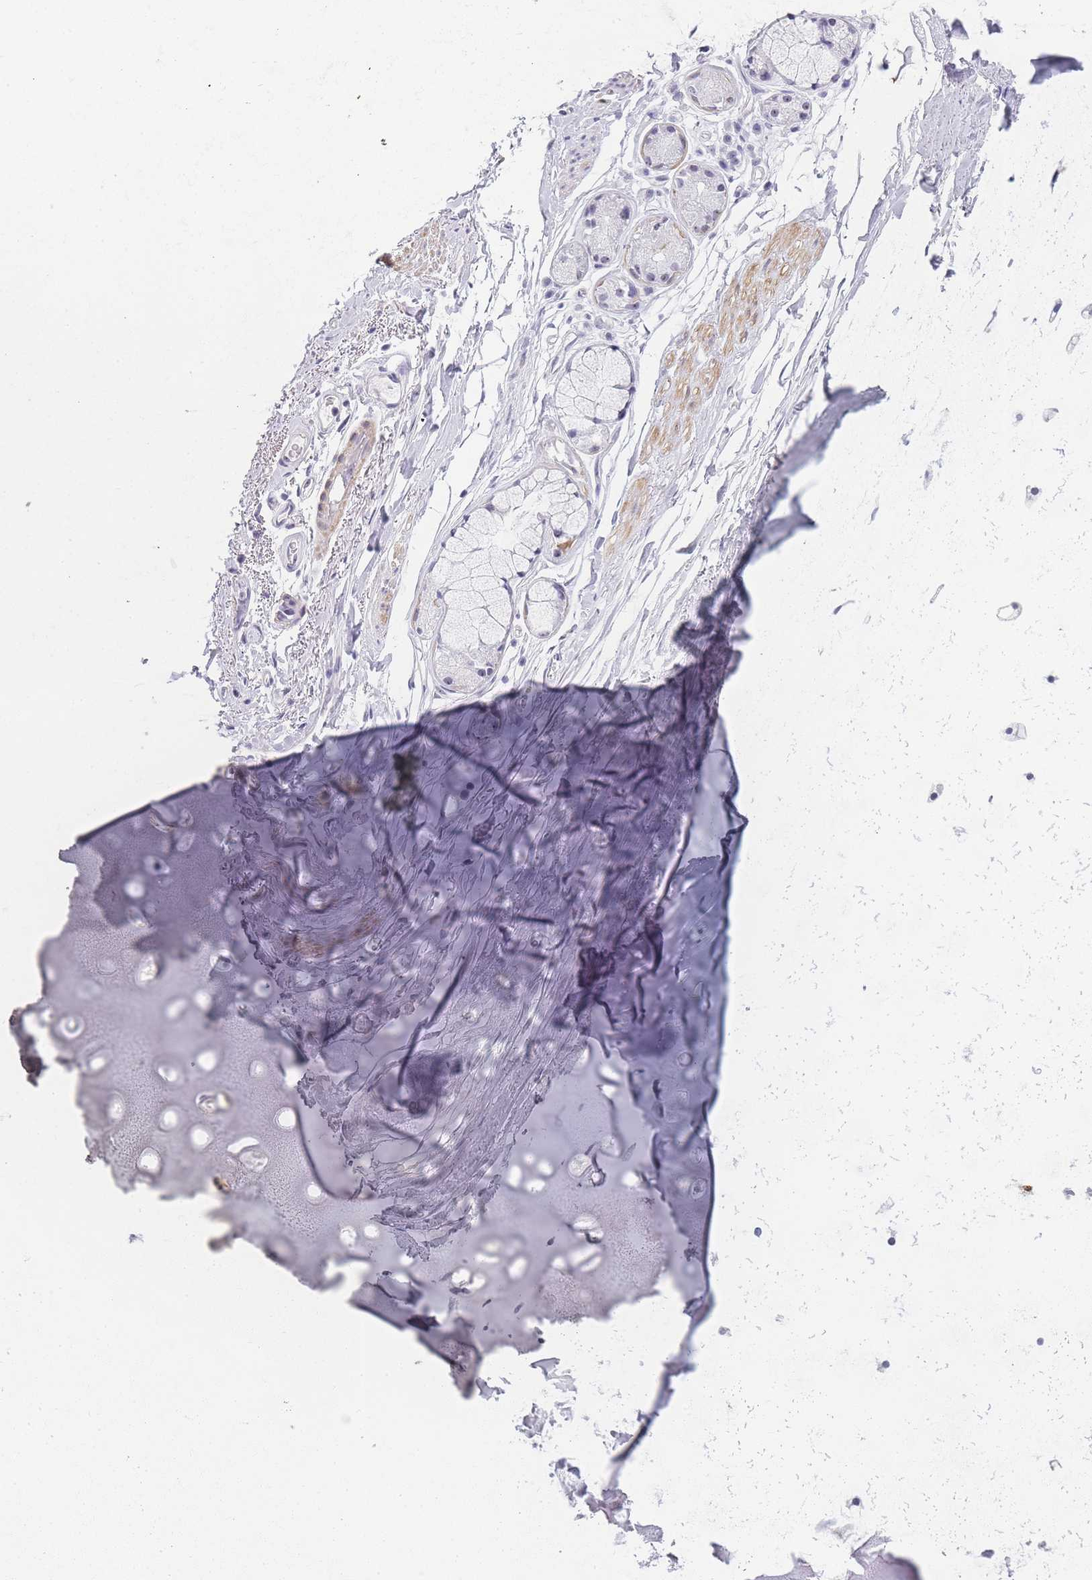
{"staining": {"intensity": "negative", "quantity": "none", "location": "none"}, "tissue": "adipose tissue", "cell_type": "Adipocytes", "image_type": "normal", "snomed": [{"axis": "morphology", "description": "Normal tissue, NOS"}, {"axis": "topography", "description": "Lymph node"}, {"axis": "topography", "description": "Bronchus"}], "caption": "DAB (3,3'-diaminobenzidine) immunohistochemical staining of normal adipose tissue reveals no significant positivity in adipocytes.", "gene": "NOP14", "patient": {"sex": "male", "age": 63}}